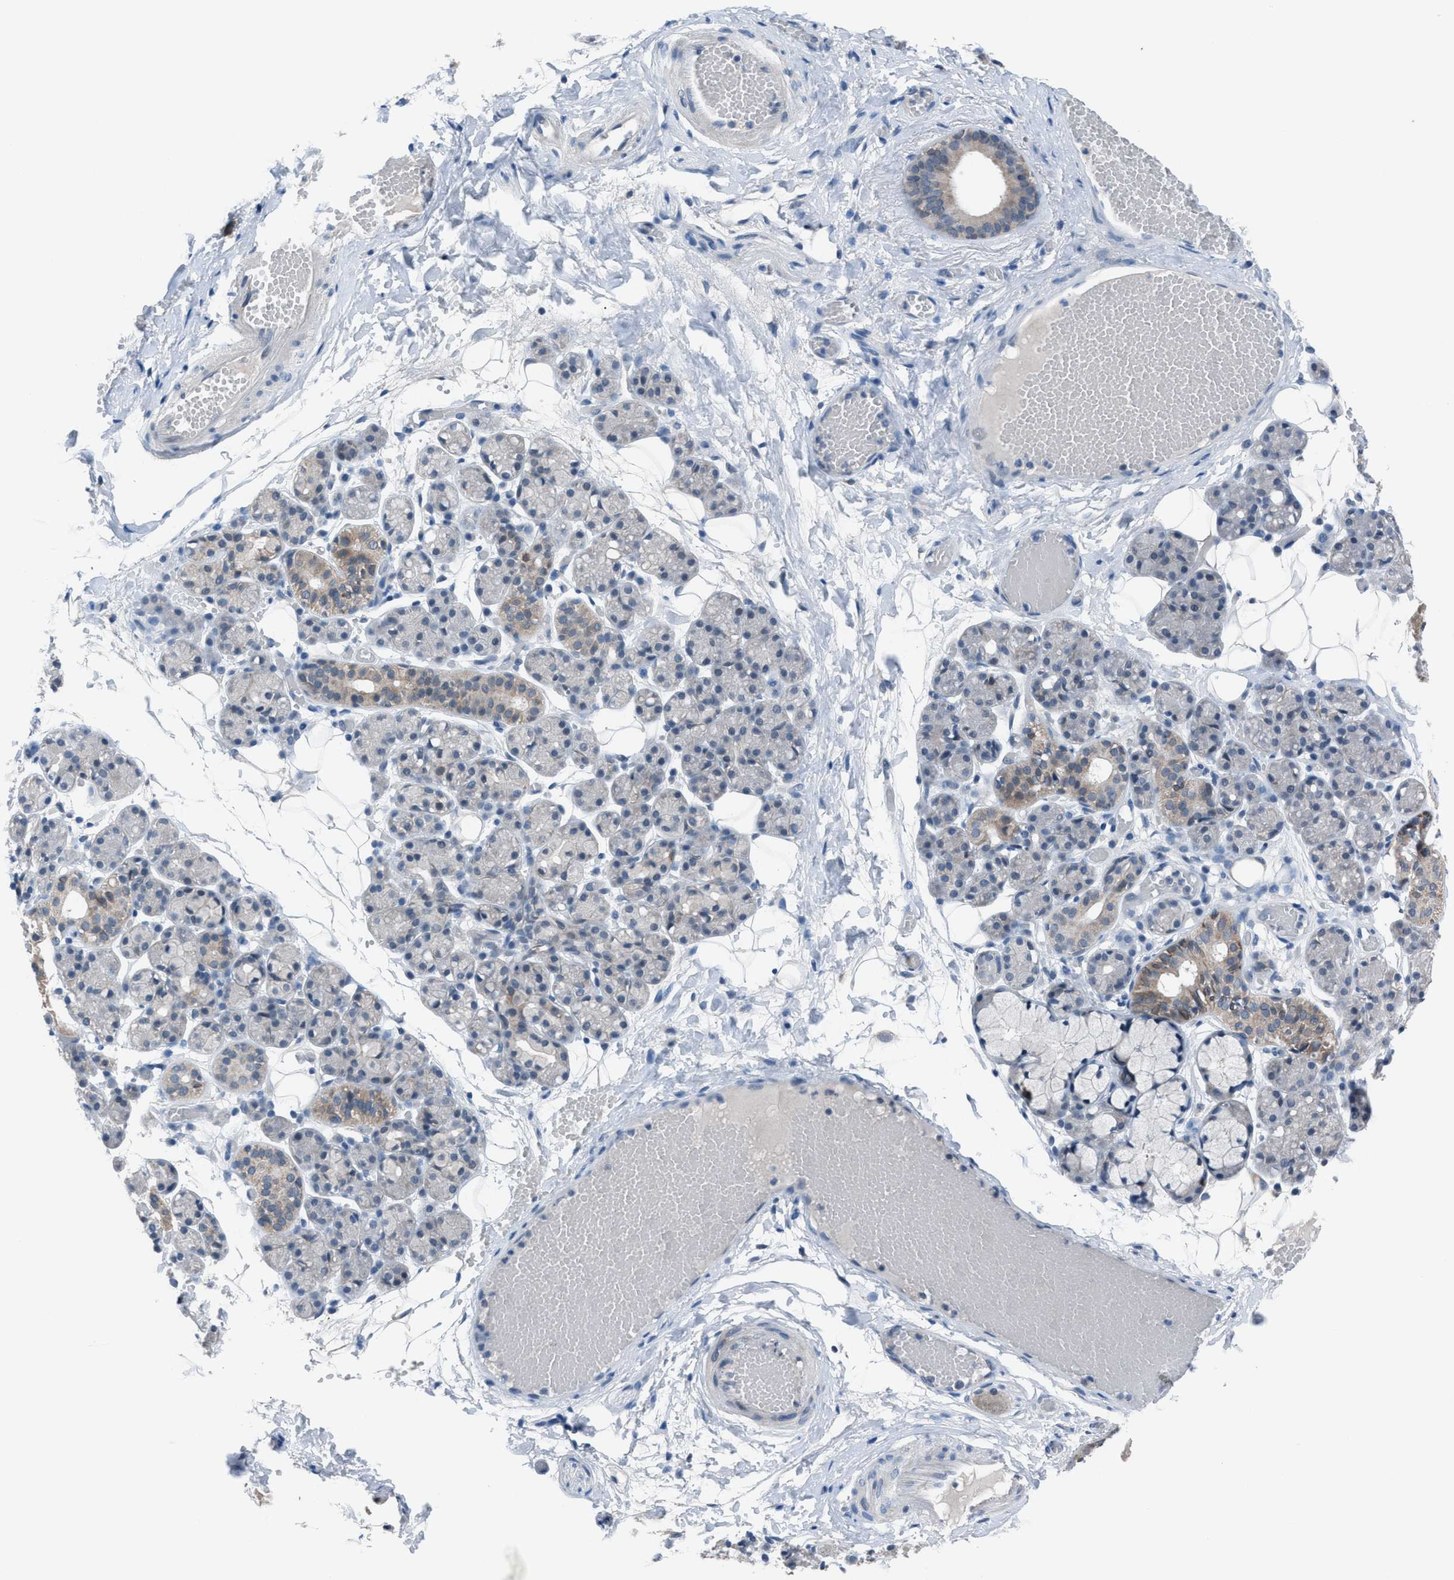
{"staining": {"intensity": "weak", "quantity": "<25%", "location": "cytoplasmic/membranous"}, "tissue": "salivary gland", "cell_type": "Glandular cells", "image_type": "normal", "snomed": [{"axis": "morphology", "description": "Normal tissue, NOS"}, {"axis": "topography", "description": "Salivary gland"}], "caption": "This is an immunohistochemistry (IHC) image of normal salivary gland. There is no positivity in glandular cells.", "gene": "ANAPC11", "patient": {"sex": "male", "age": 63}}